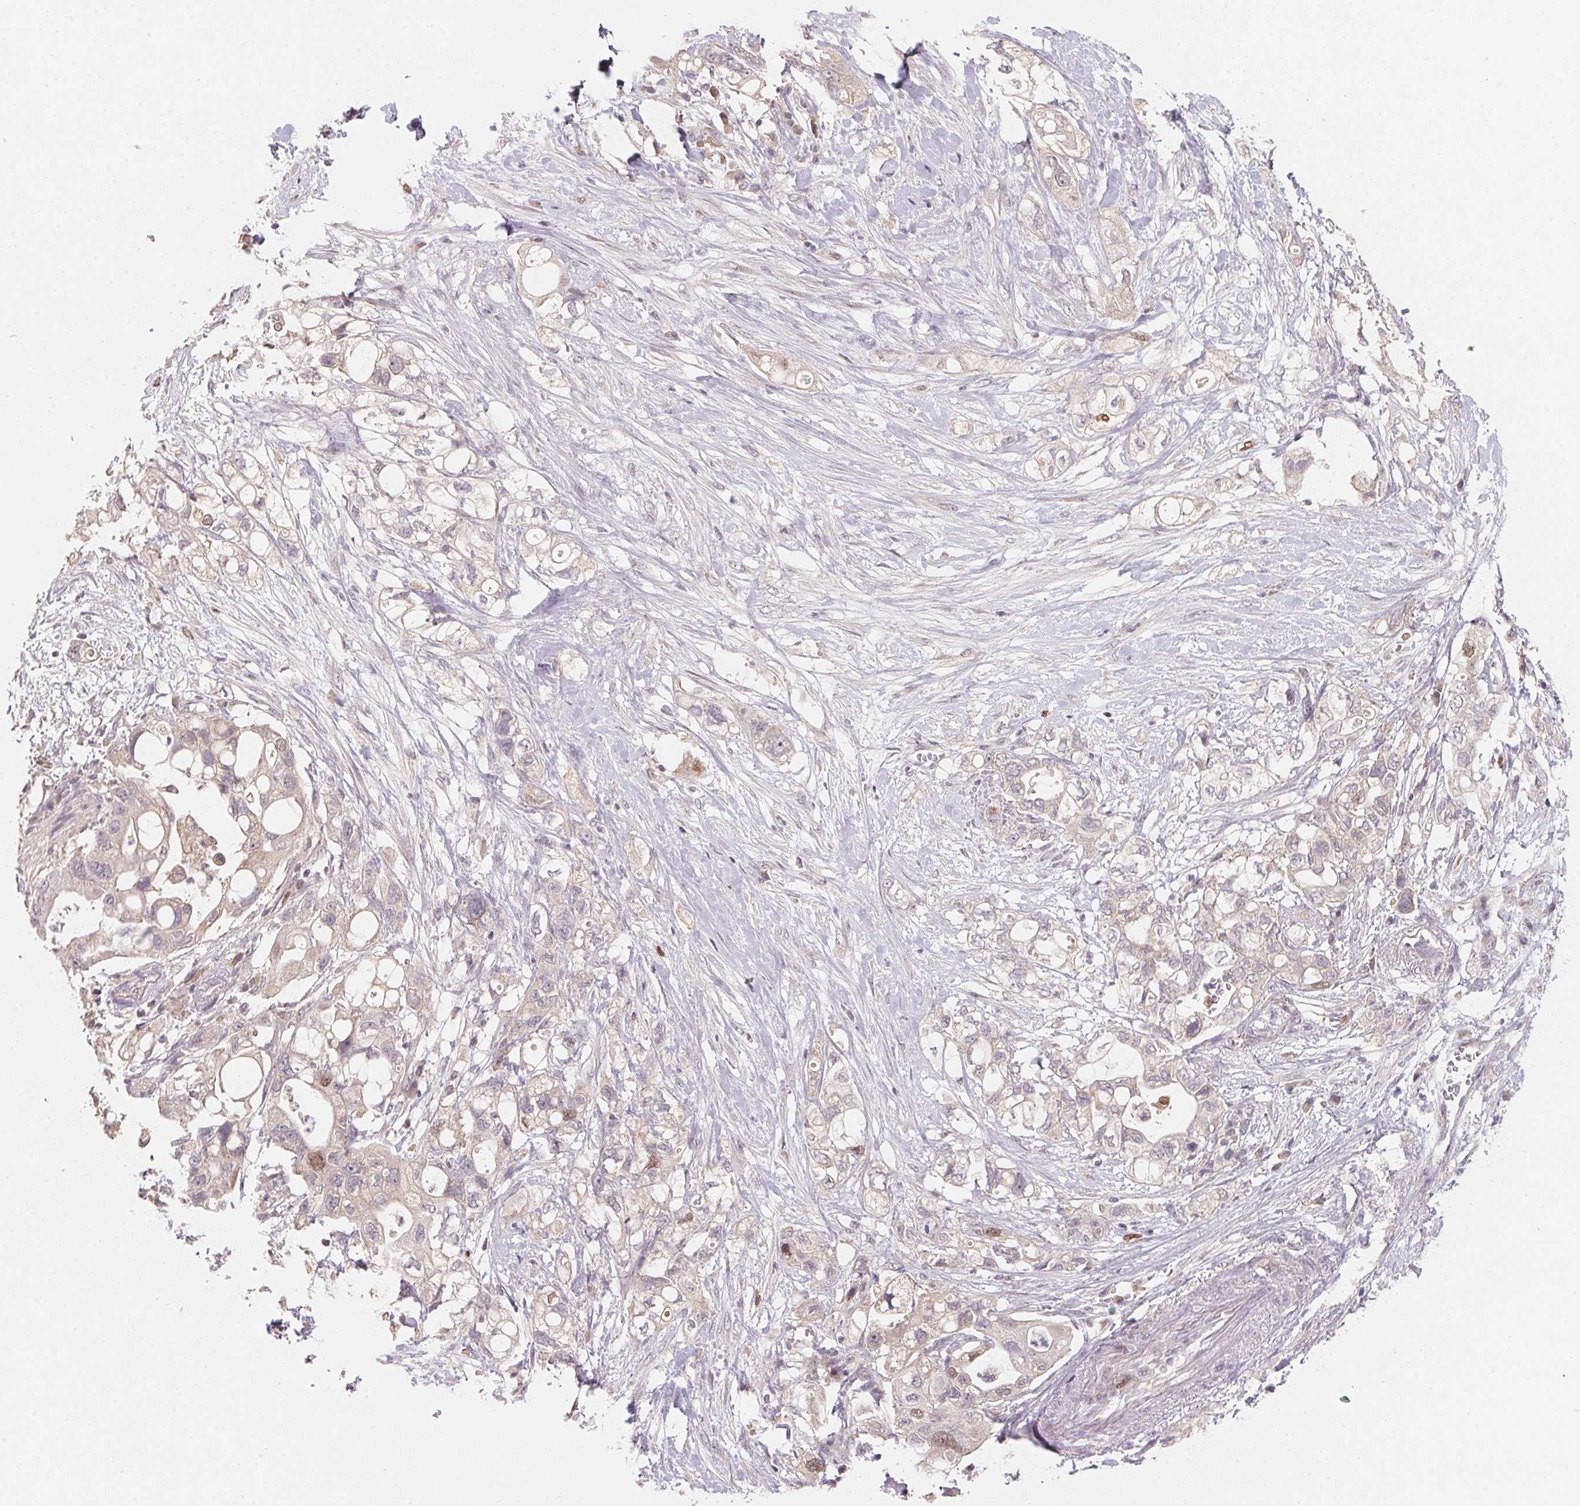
{"staining": {"intensity": "moderate", "quantity": "<25%", "location": "nuclear"}, "tissue": "pancreatic cancer", "cell_type": "Tumor cells", "image_type": "cancer", "snomed": [{"axis": "morphology", "description": "Adenocarcinoma, NOS"}, {"axis": "topography", "description": "Pancreas"}], "caption": "Protein staining of pancreatic adenocarcinoma tissue displays moderate nuclear expression in approximately <25% of tumor cells.", "gene": "KIFC1", "patient": {"sex": "female", "age": 72}}